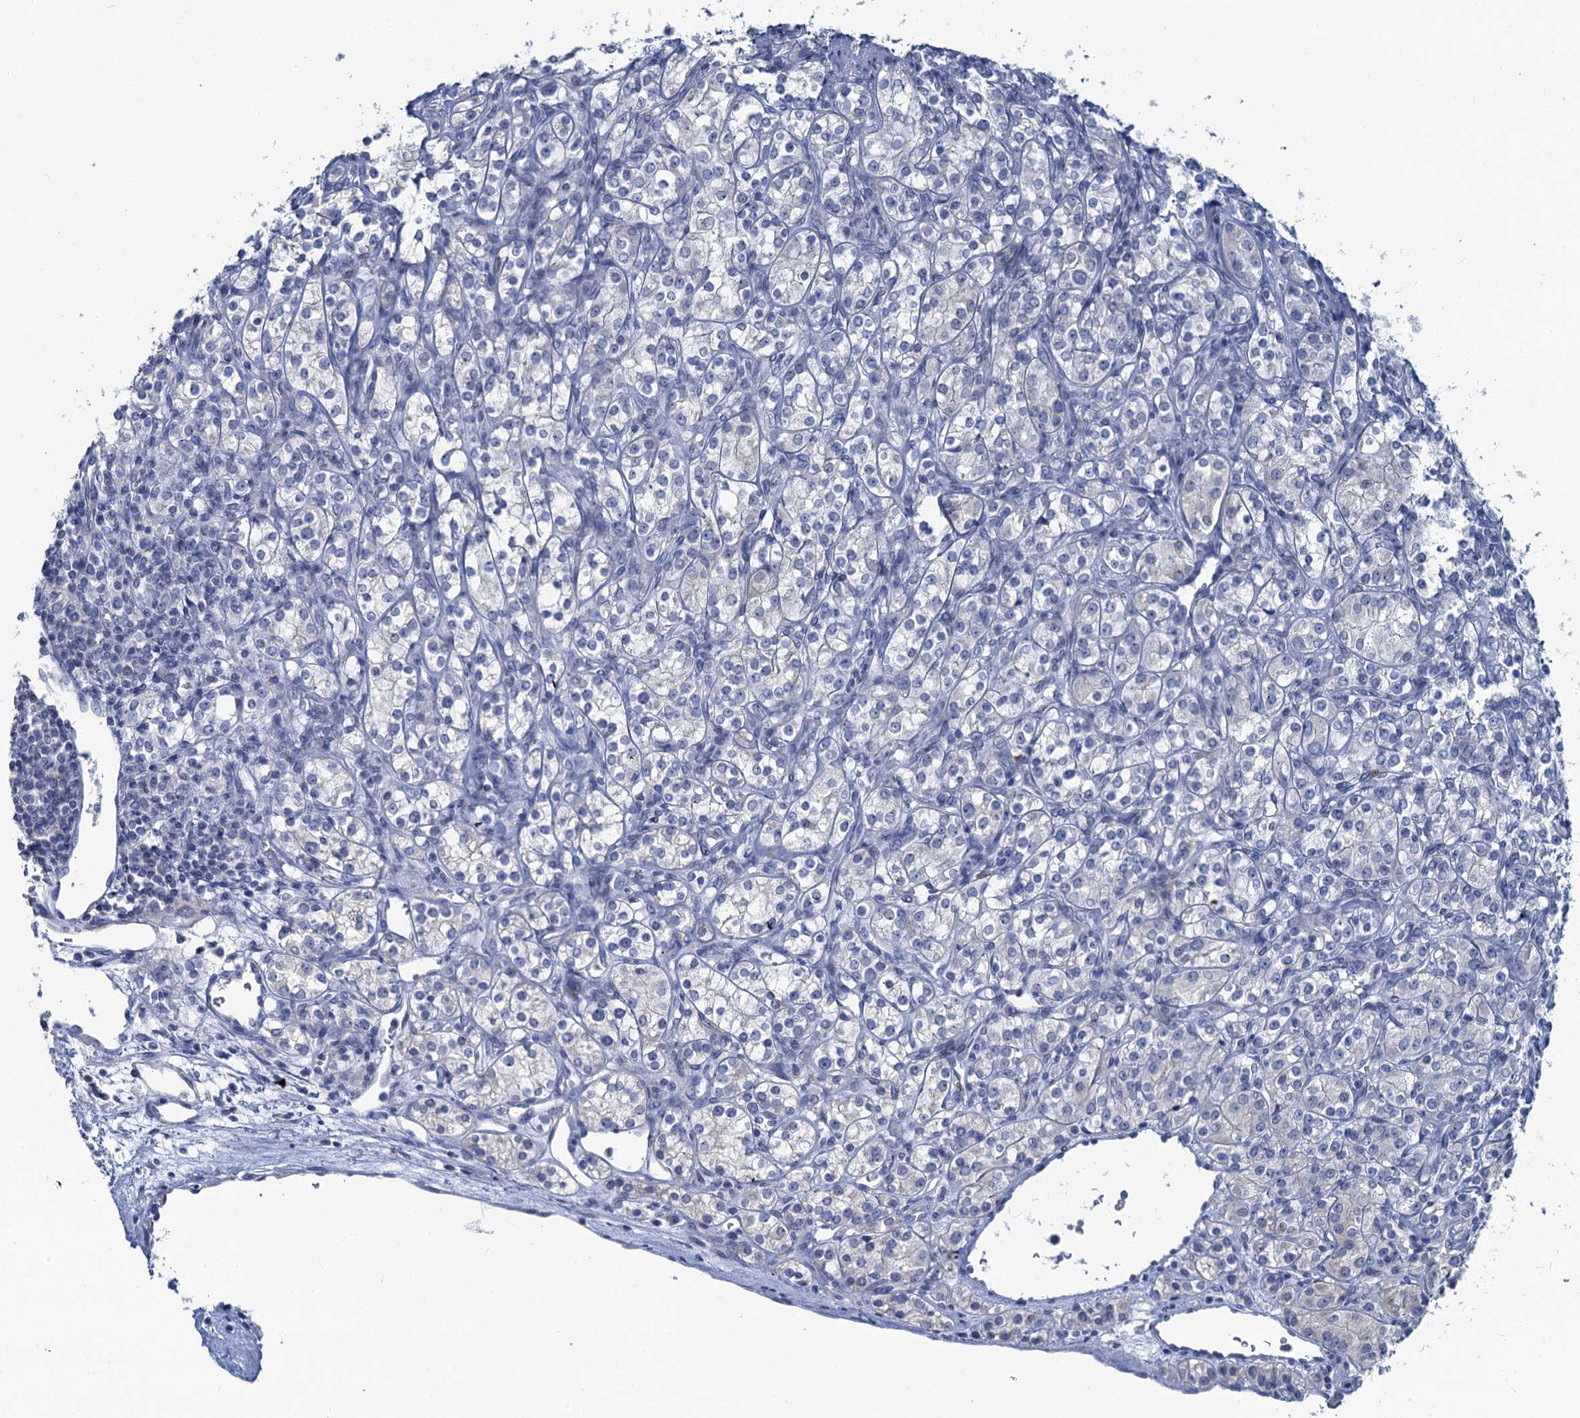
{"staining": {"intensity": "negative", "quantity": "none", "location": "none"}, "tissue": "renal cancer", "cell_type": "Tumor cells", "image_type": "cancer", "snomed": [{"axis": "morphology", "description": "Adenocarcinoma, NOS"}, {"axis": "topography", "description": "Kidney"}], "caption": "High magnification brightfield microscopy of renal cancer (adenocarcinoma) stained with DAB (brown) and counterstained with hematoxylin (blue): tumor cells show no significant staining.", "gene": "TOX3", "patient": {"sex": "male", "age": 77}}